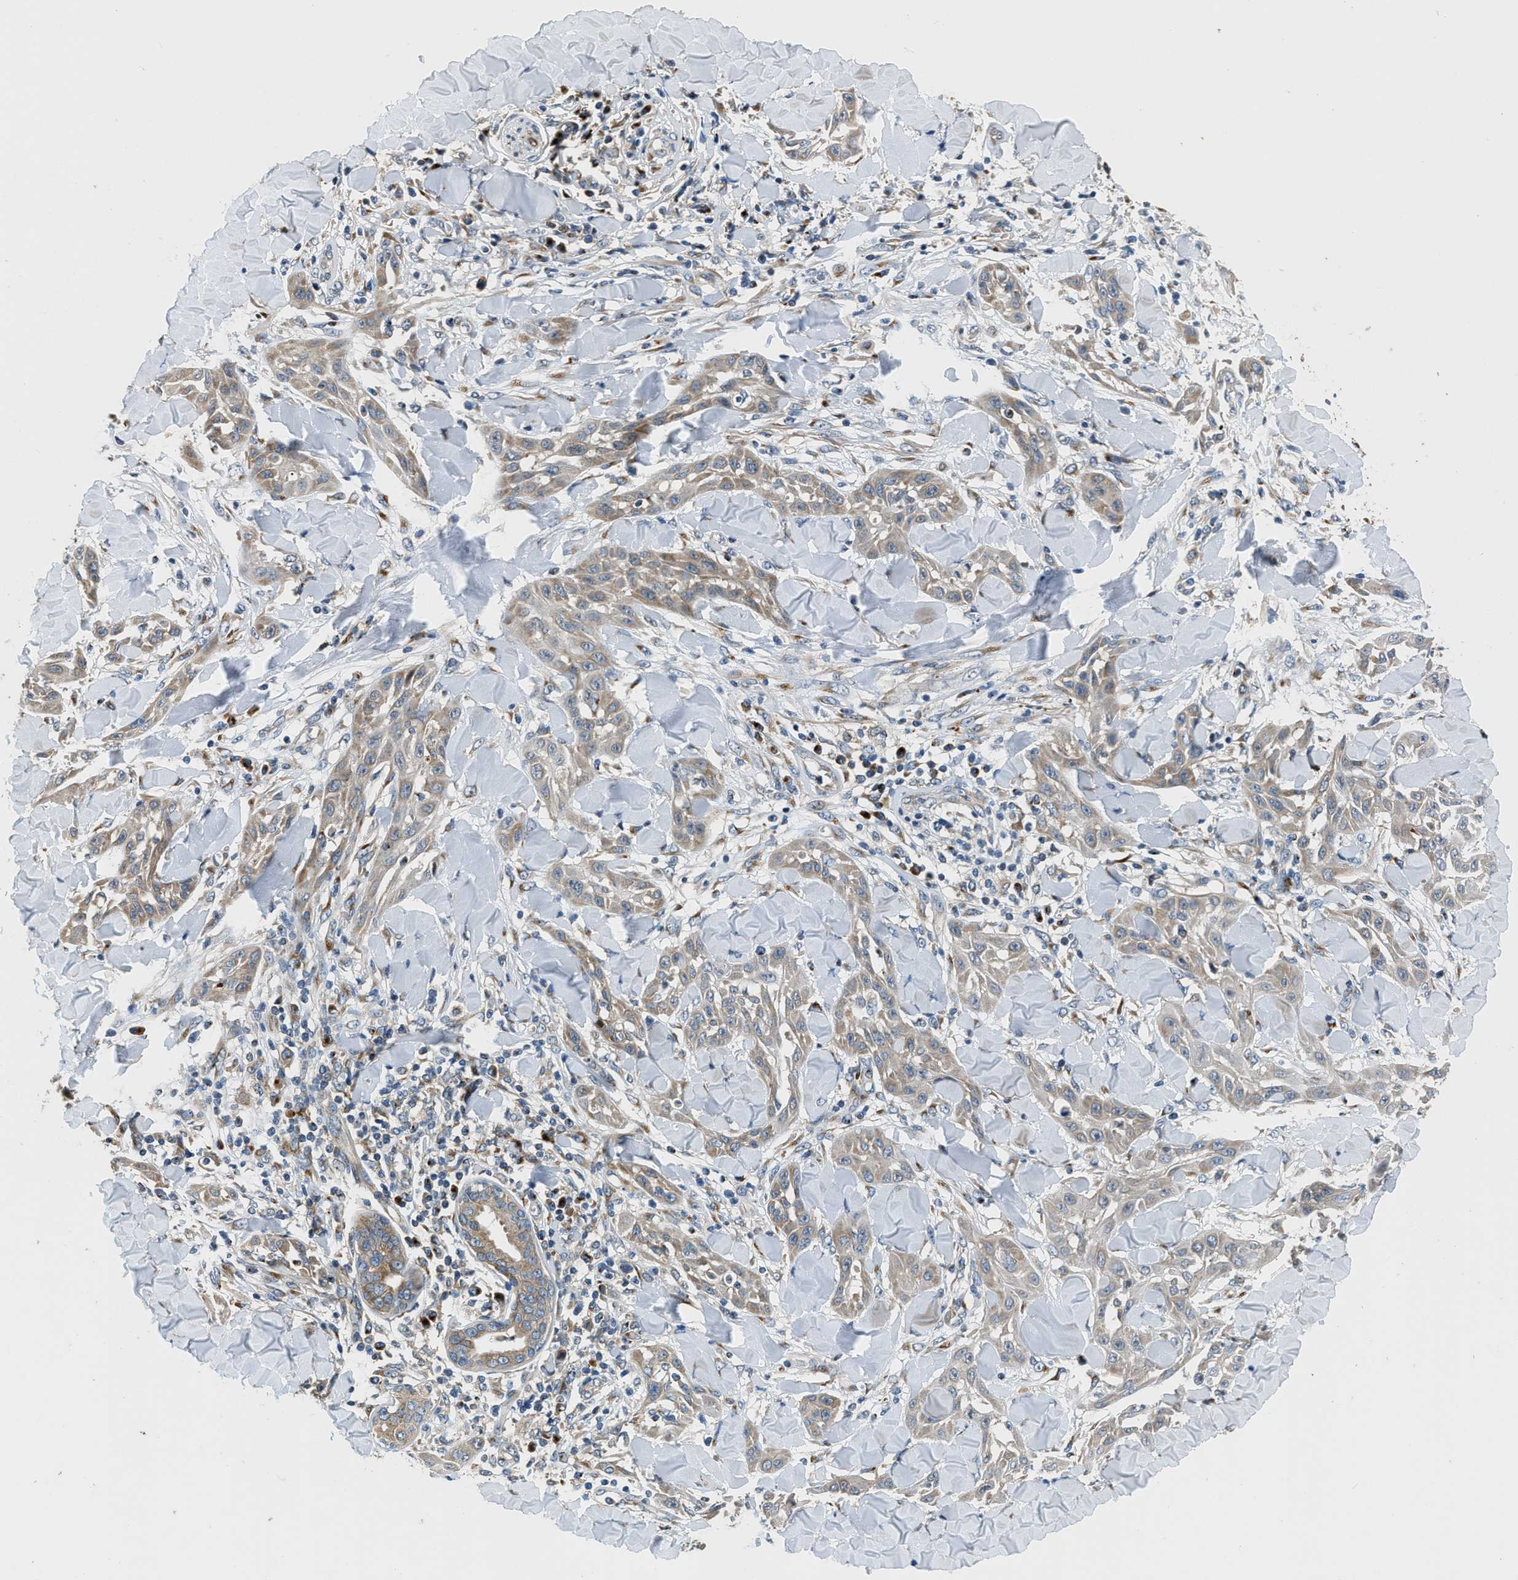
{"staining": {"intensity": "weak", "quantity": ">75%", "location": "cytoplasmic/membranous"}, "tissue": "skin cancer", "cell_type": "Tumor cells", "image_type": "cancer", "snomed": [{"axis": "morphology", "description": "Squamous cell carcinoma, NOS"}, {"axis": "topography", "description": "Skin"}], "caption": "Brown immunohistochemical staining in skin squamous cell carcinoma exhibits weak cytoplasmic/membranous expression in approximately >75% of tumor cells.", "gene": "FUT8", "patient": {"sex": "male", "age": 24}}